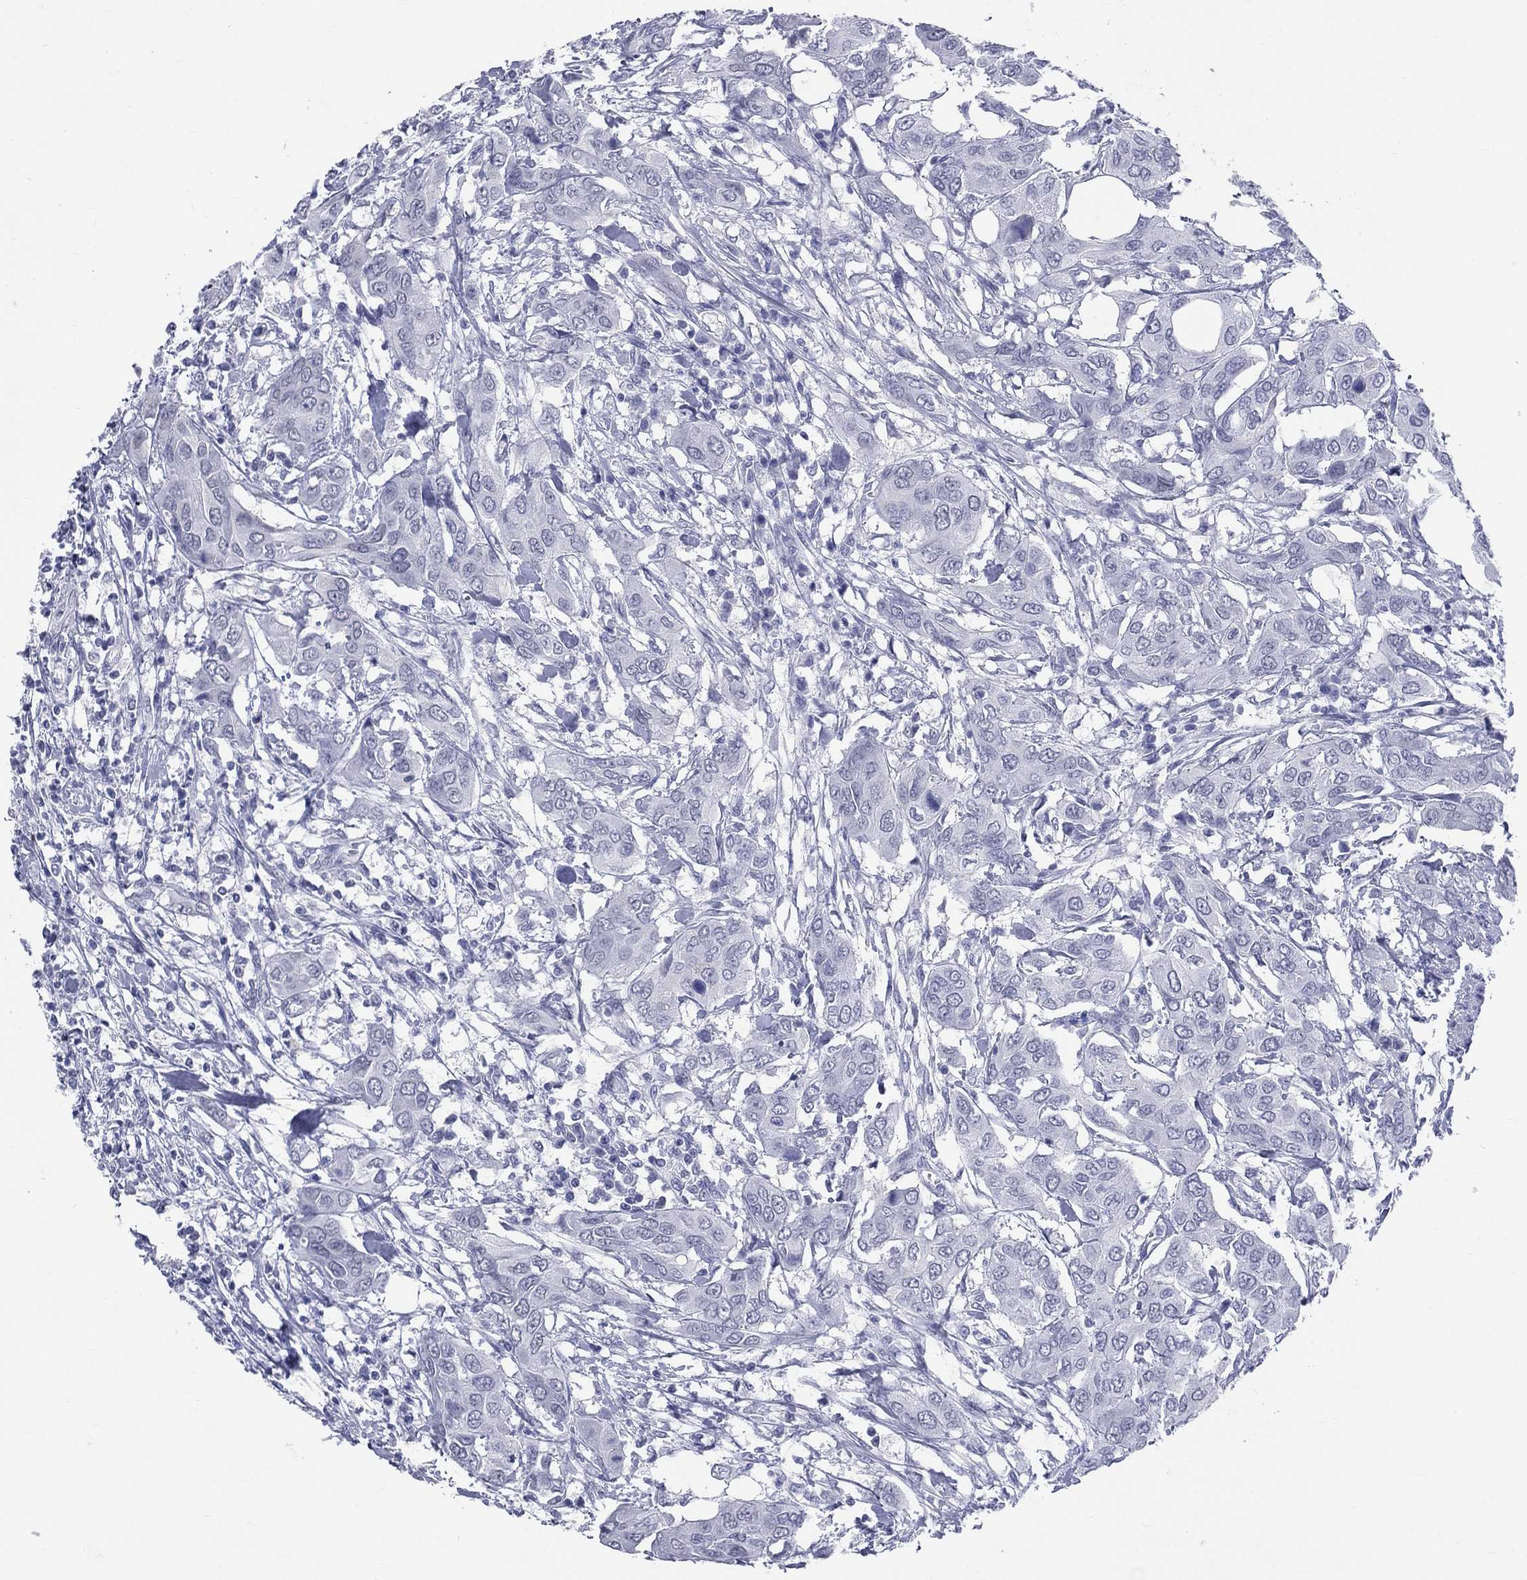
{"staining": {"intensity": "negative", "quantity": "none", "location": "none"}, "tissue": "urothelial cancer", "cell_type": "Tumor cells", "image_type": "cancer", "snomed": [{"axis": "morphology", "description": "Urothelial carcinoma, NOS"}, {"axis": "morphology", "description": "Urothelial carcinoma, High grade"}, {"axis": "topography", "description": "Urinary bladder"}], "caption": "High magnification brightfield microscopy of urothelial cancer stained with DAB (3,3'-diaminobenzidine) (brown) and counterstained with hematoxylin (blue): tumor cells show no significant expression. (DAB (3,3'-diaminobenzidine) immunohistochemistry (IHC), high magnification).", "gene": "MLLT10", "patient": {"sex": "male", "age": 63}}